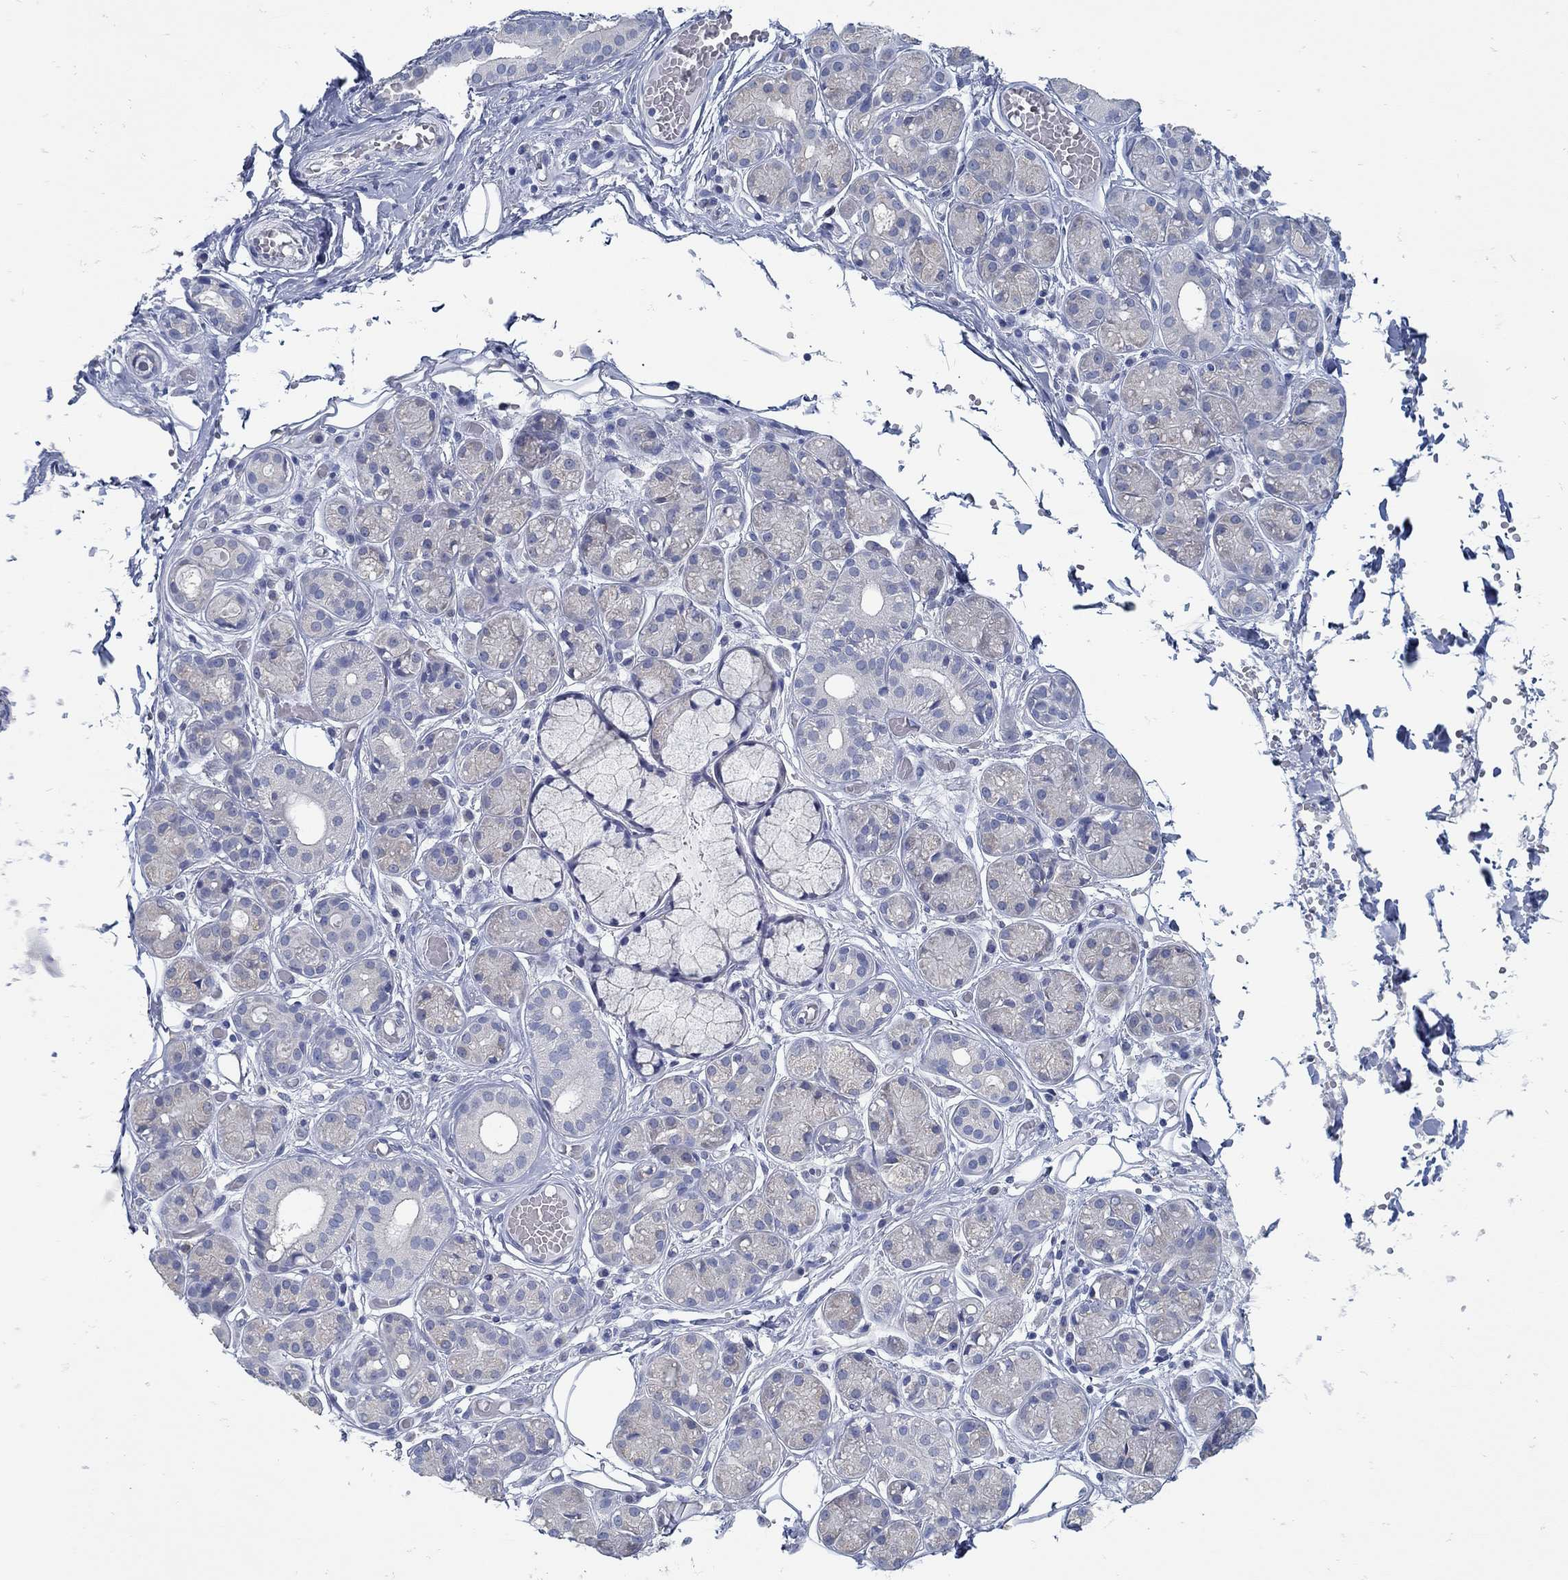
{"staining": {"intensity": "negative", "quantity": "none", "location": "none"}, "tissue": "salivary gland", "cell_type": "Glandular cells", "image_type": "normal", "snomed": [{"axis": "morphology", "description": "Normal tissue, NOS"}, {"axis": "topography", "description": "Salivary gland"}, {"axis": "topography", "description": "Peripheral nerve tissue"}], "caption": "High magnification brightfield microscopy of normal salivary gland stained with DAB (3,3'-diaminobenzidine) (brown) and counterstained with hematoxylin (blue): glandular cells show no significant positivity. The staining was performed using DAB (3,3'-diaminobenzidine) to visualize the protein expression in brown, while the nuclei were stained in blue with hematoxylin (Magnification: 20x).", "gene": "ZFAND4", "patient": {"sex": "male", "age": 71}}